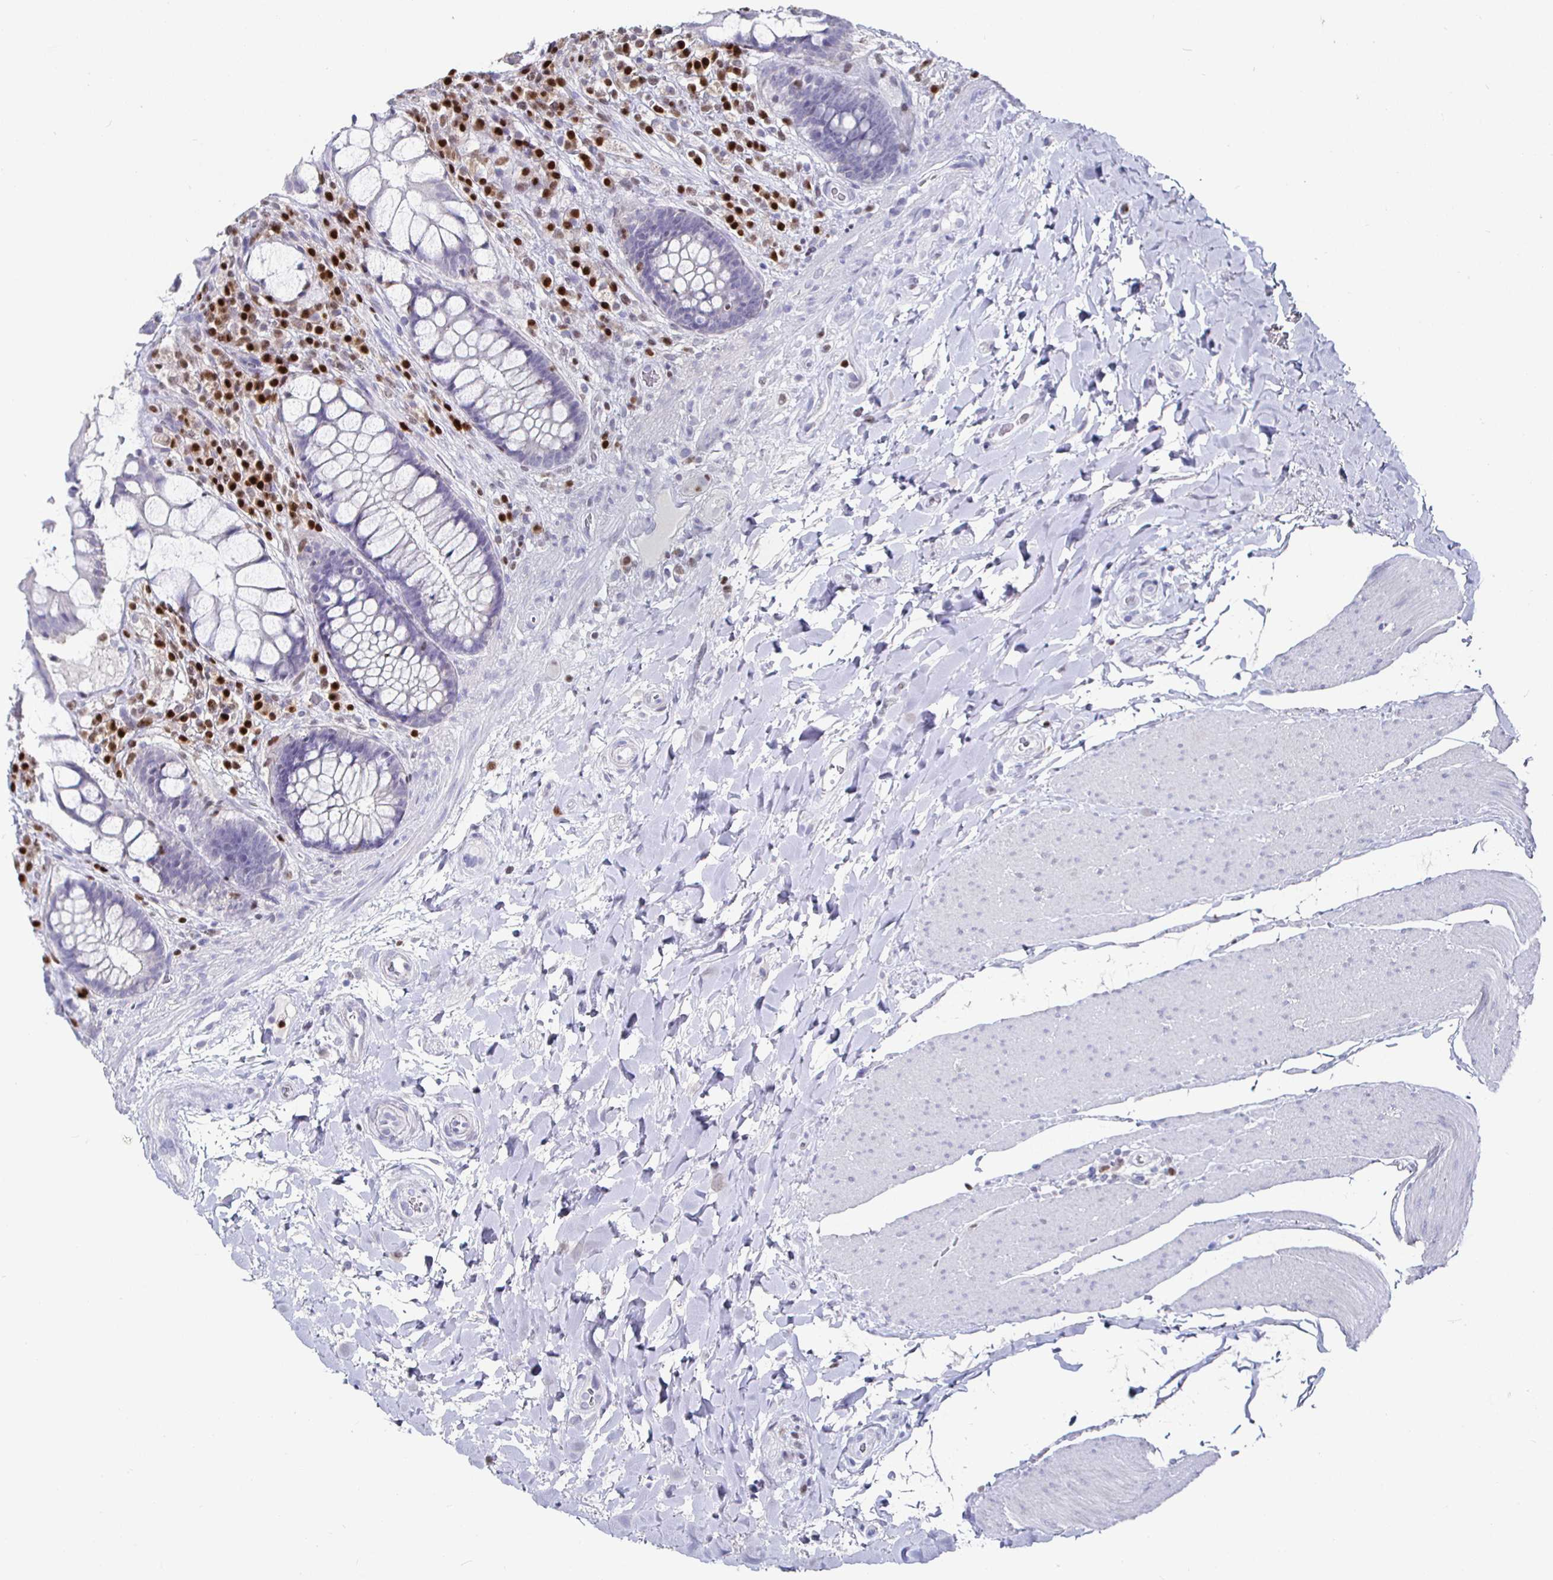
{"staining": {"intensity": "negative", "quantity": "none", "location": "none"}, "tissue": "rectum", "cell_type": "Glandular cells", "image_type": "normal", "snomed": [{"axis": "morphology", "description": "Normal tissue, NOS"}, {"axis": "topography", "description": "Rectum"}], "caption": "Histopathology image shows no protein expression in glandular cells of unremarkable rectum. Nuclei are stained in blue.", "gene": "RUNX2", "patient": {"sex": "female", "age": 58}}